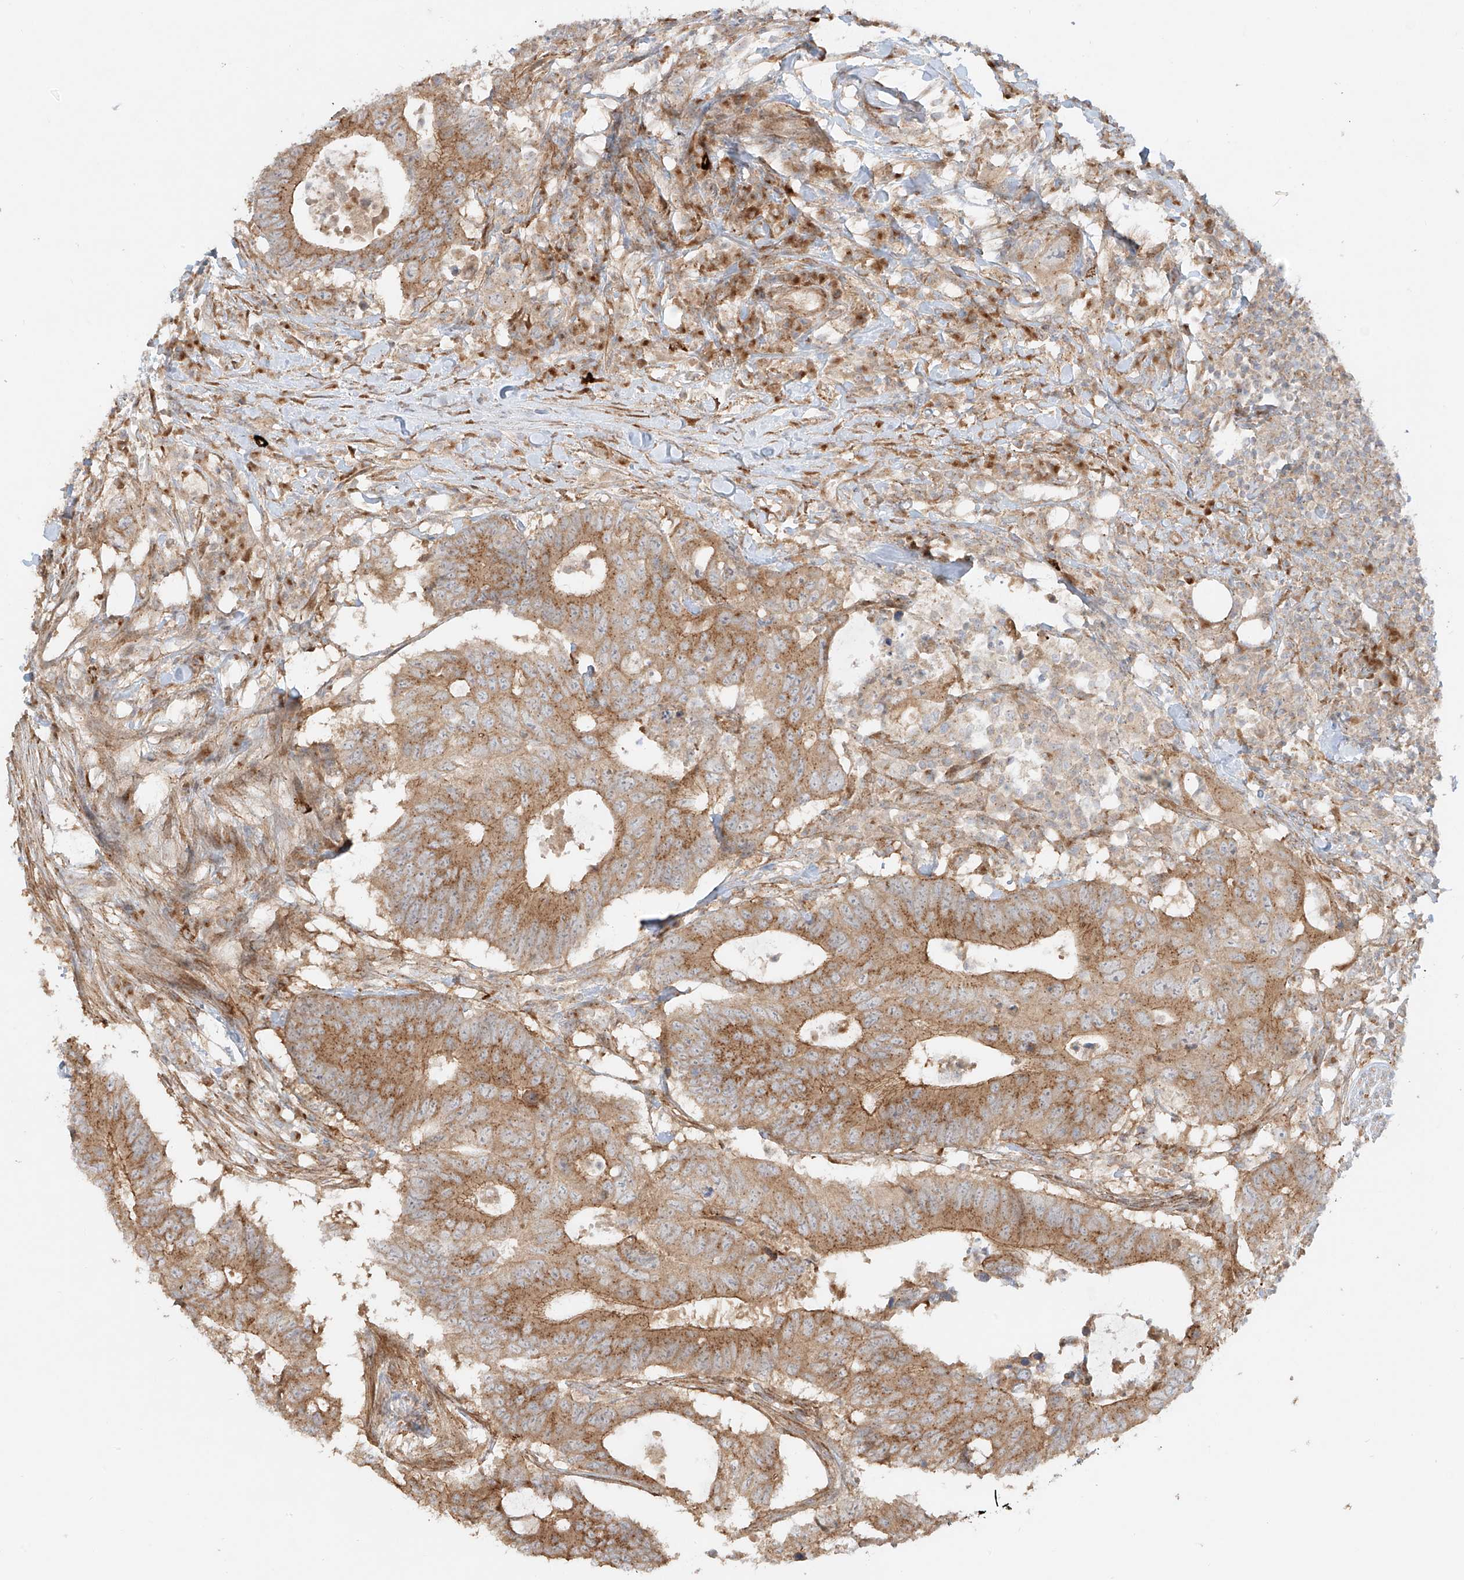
{"staining": {"intensity": "moderate", "quantity": ">75%", "location": "cytoplasmic/membranous"}, "tissue": "colorectal cancer", "cell_type": "Tumor cells", "image_type": "cancer", "snomed": [{"axis": "morphology", "description": "Adenocarcinoma, NOS"}, {"axis": "topography", "description": "Colon"}], "caption": "Immunohistochemical staining of colorectal cancer demonstrates moderate cytoplasmic/membranous protein expression in about >75% of tumor cells.", "gene": "ZNF287", "patient": {"sex": "male", "age": 71}}